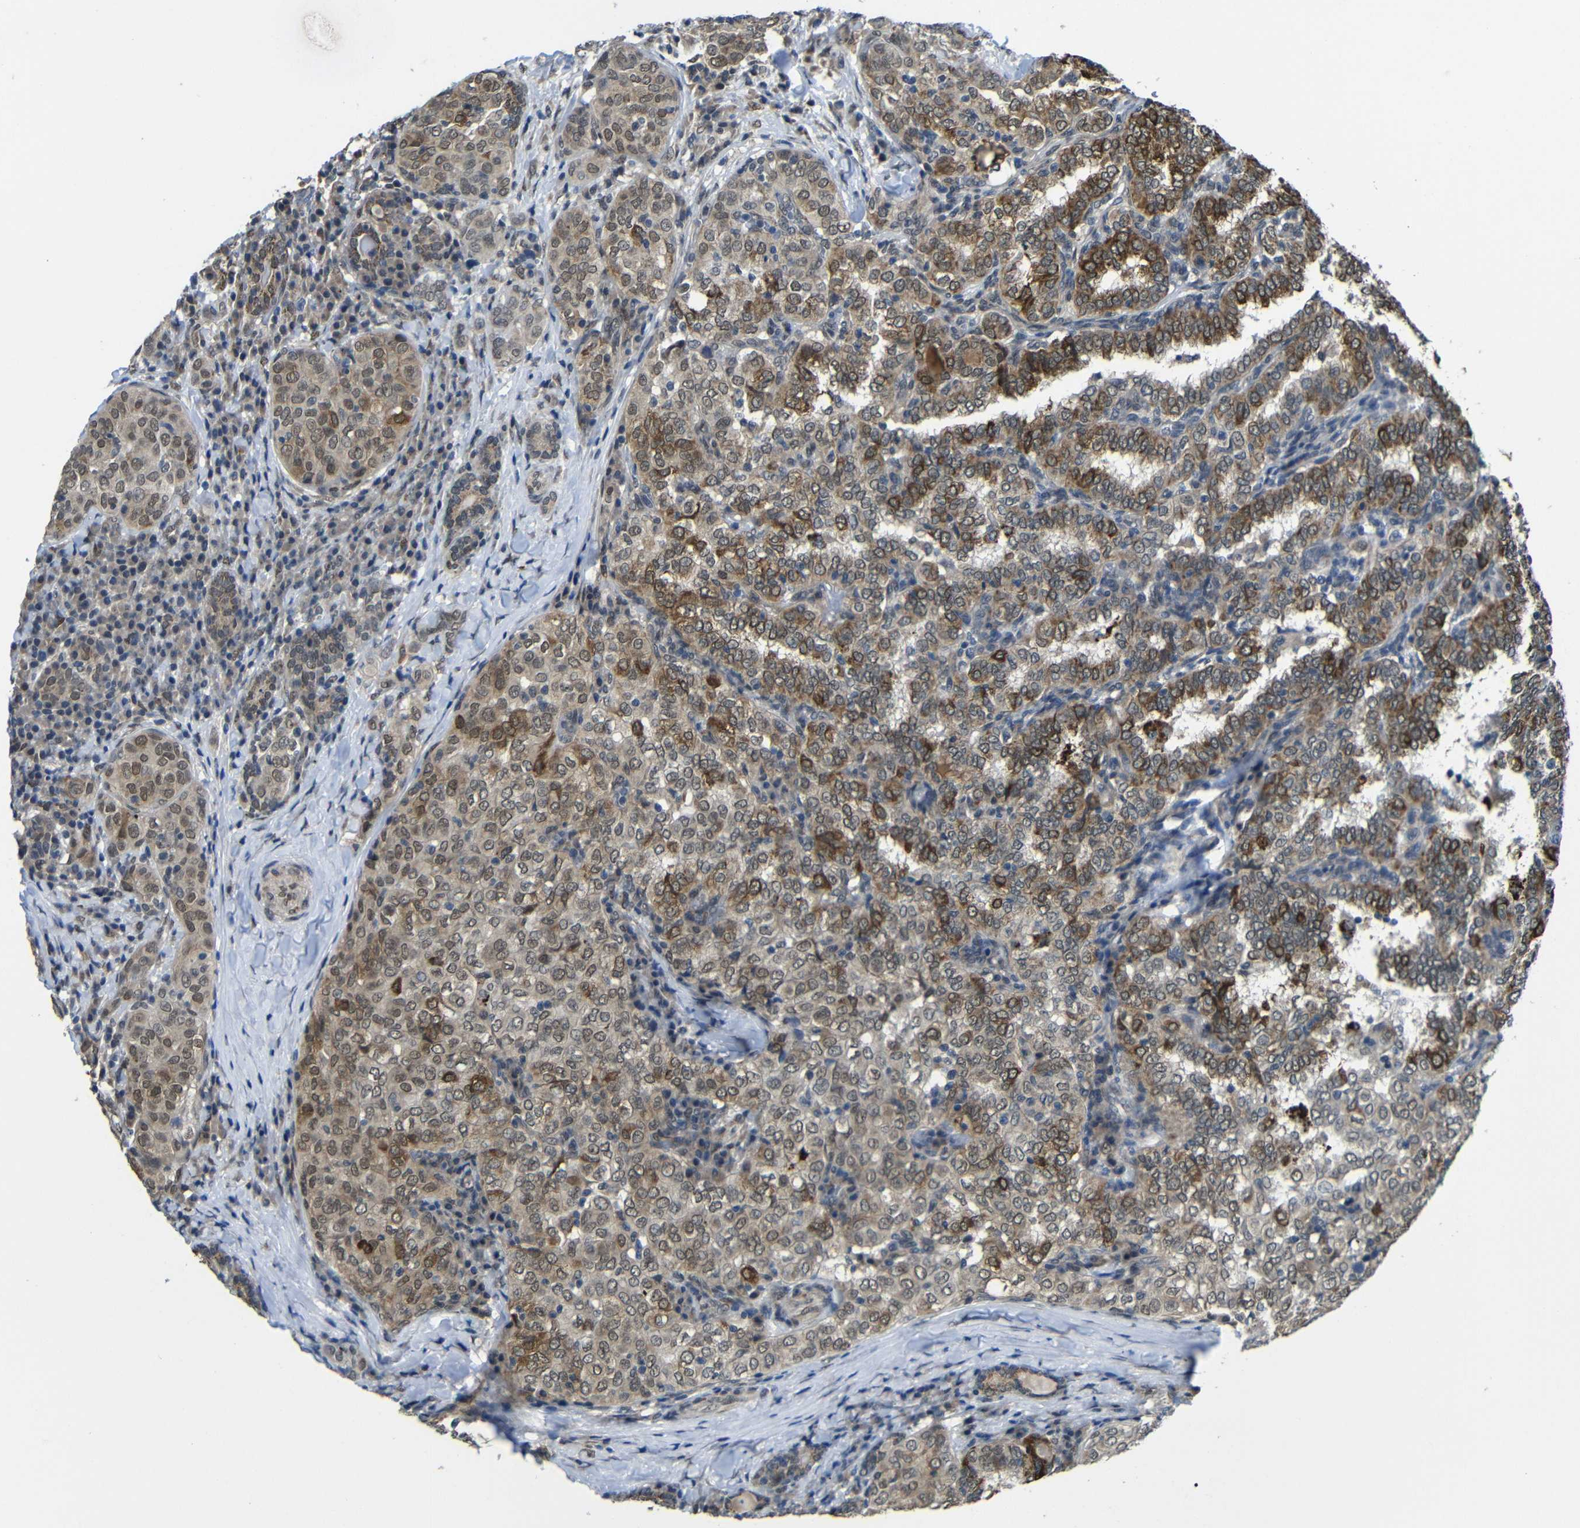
{"staining": {"intensity": "strong", "quantity": "<25%", "location": "cytoplasmic/membranous"}, "tissue": "thyroid cancer", "cell_type": "Tumor cells", "image_type": "cancer", "snomed": [{"axis": "morphology", "description": "Papillary adenocarcinoma, NOS"}, {"axis": "topography", "description": "Thyroid gland"}], "caption": "IHC image of neoplastic tissue: human thyroid cancer (papillary adenocarcinoma) stained using IHC reveals medium levels of strong protein expression localized specifically in the cytoplasmic/membranous of tumor cells, appearing as a cytoplasmic/membranous brown color.", "gene": "FAM172A", "patient": {"sex": "female", "age": 30}}